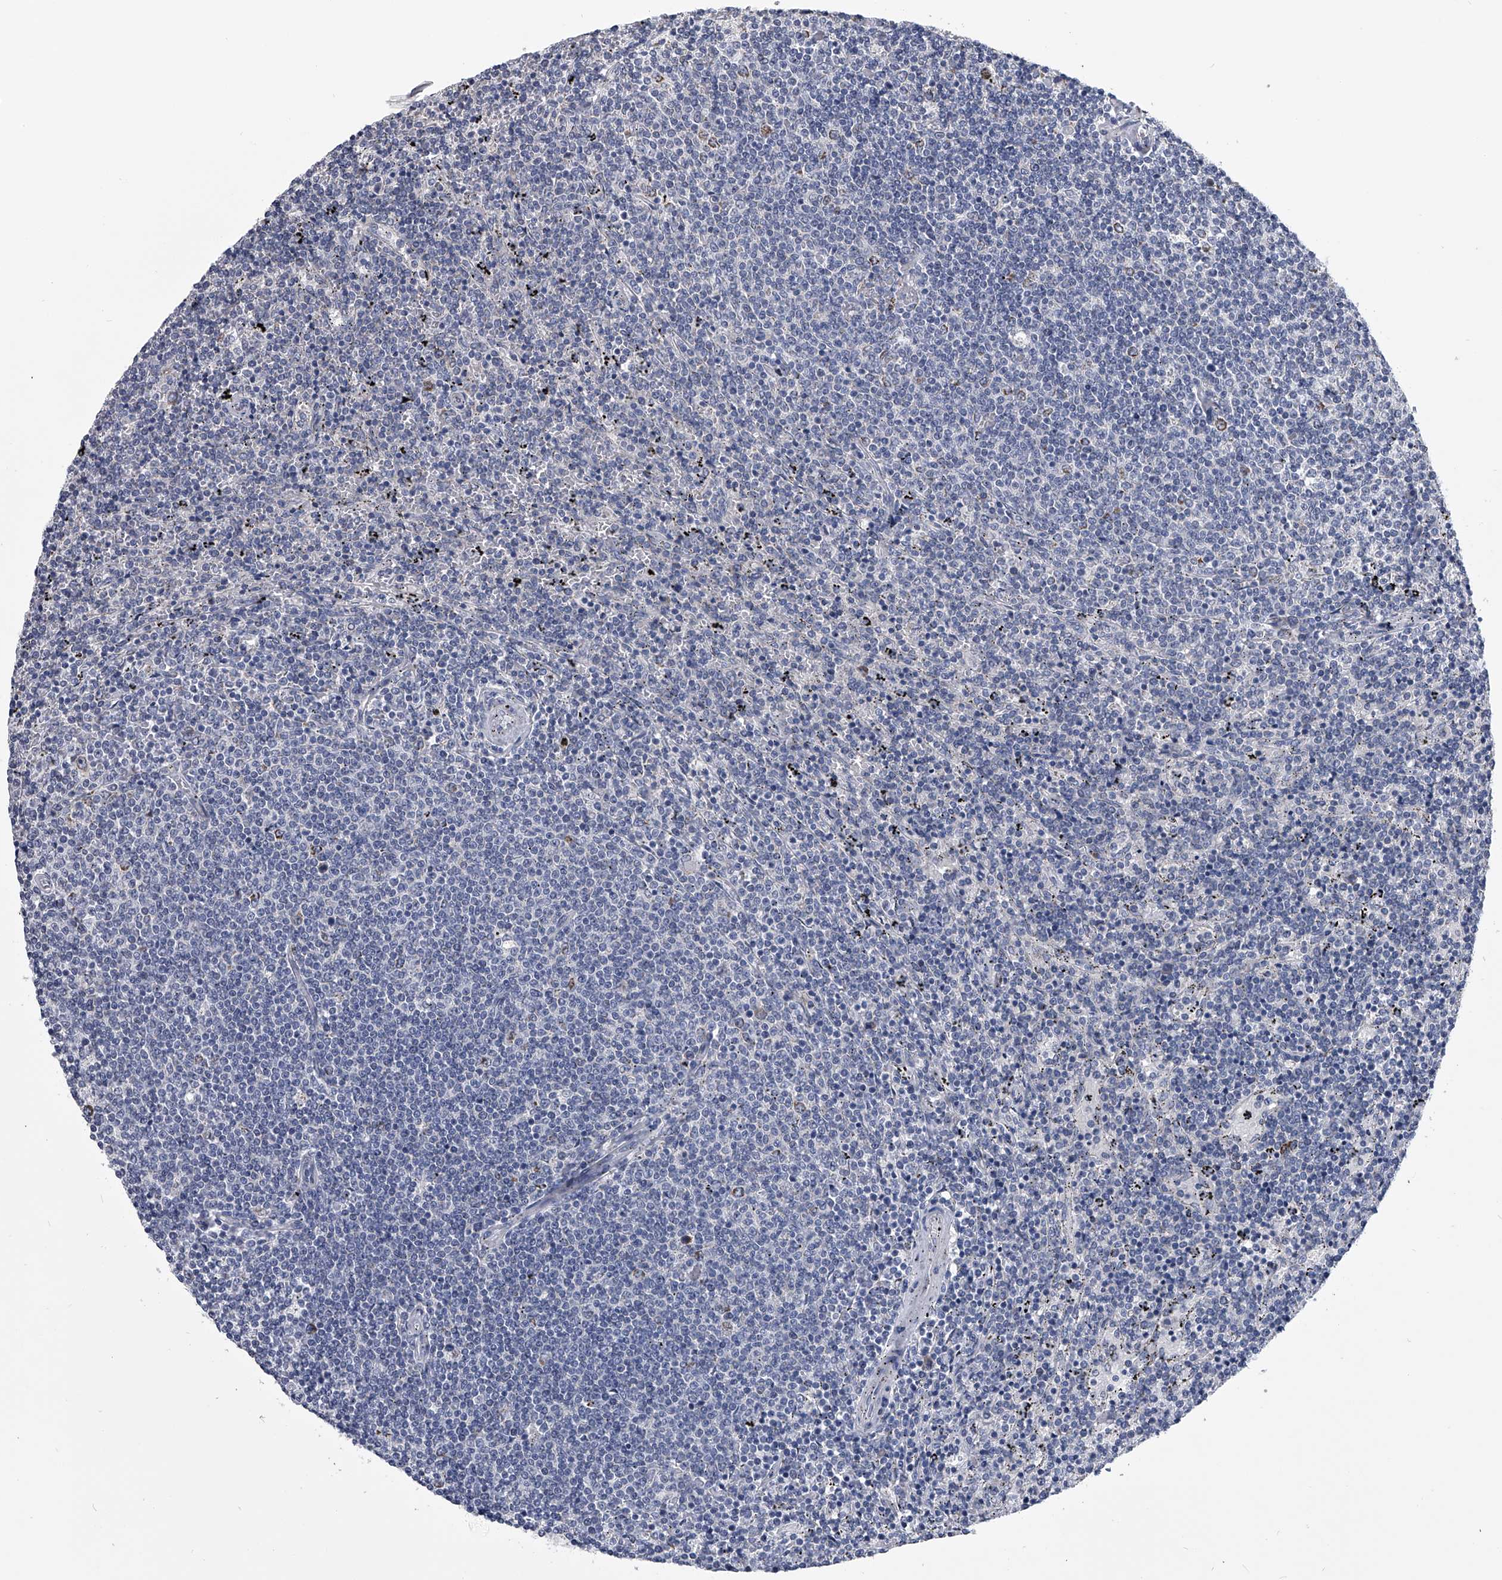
{"staining": {"intensity": "negative", "quantity": "none", "location": "none"}, "tissue": "lymphoma", "cell_type": "Tumor cells", "image_type": "cancer", "snomed": [{"axis": "morphology", "description": "Malignant lymphoma, non-Hodgkin's type, Low grade"}, {"axis": "topography", "description": "Spleen"}], "caption": "High power microscopy micrograph of an immunohistochemistry (IHC) image of malignant lymphoma, non-Hodgkin's type (low-grade), revealing no significant positivity in tumor cells.", "gene": "OAT", "patient": {"sex": "female", "age": 50}}